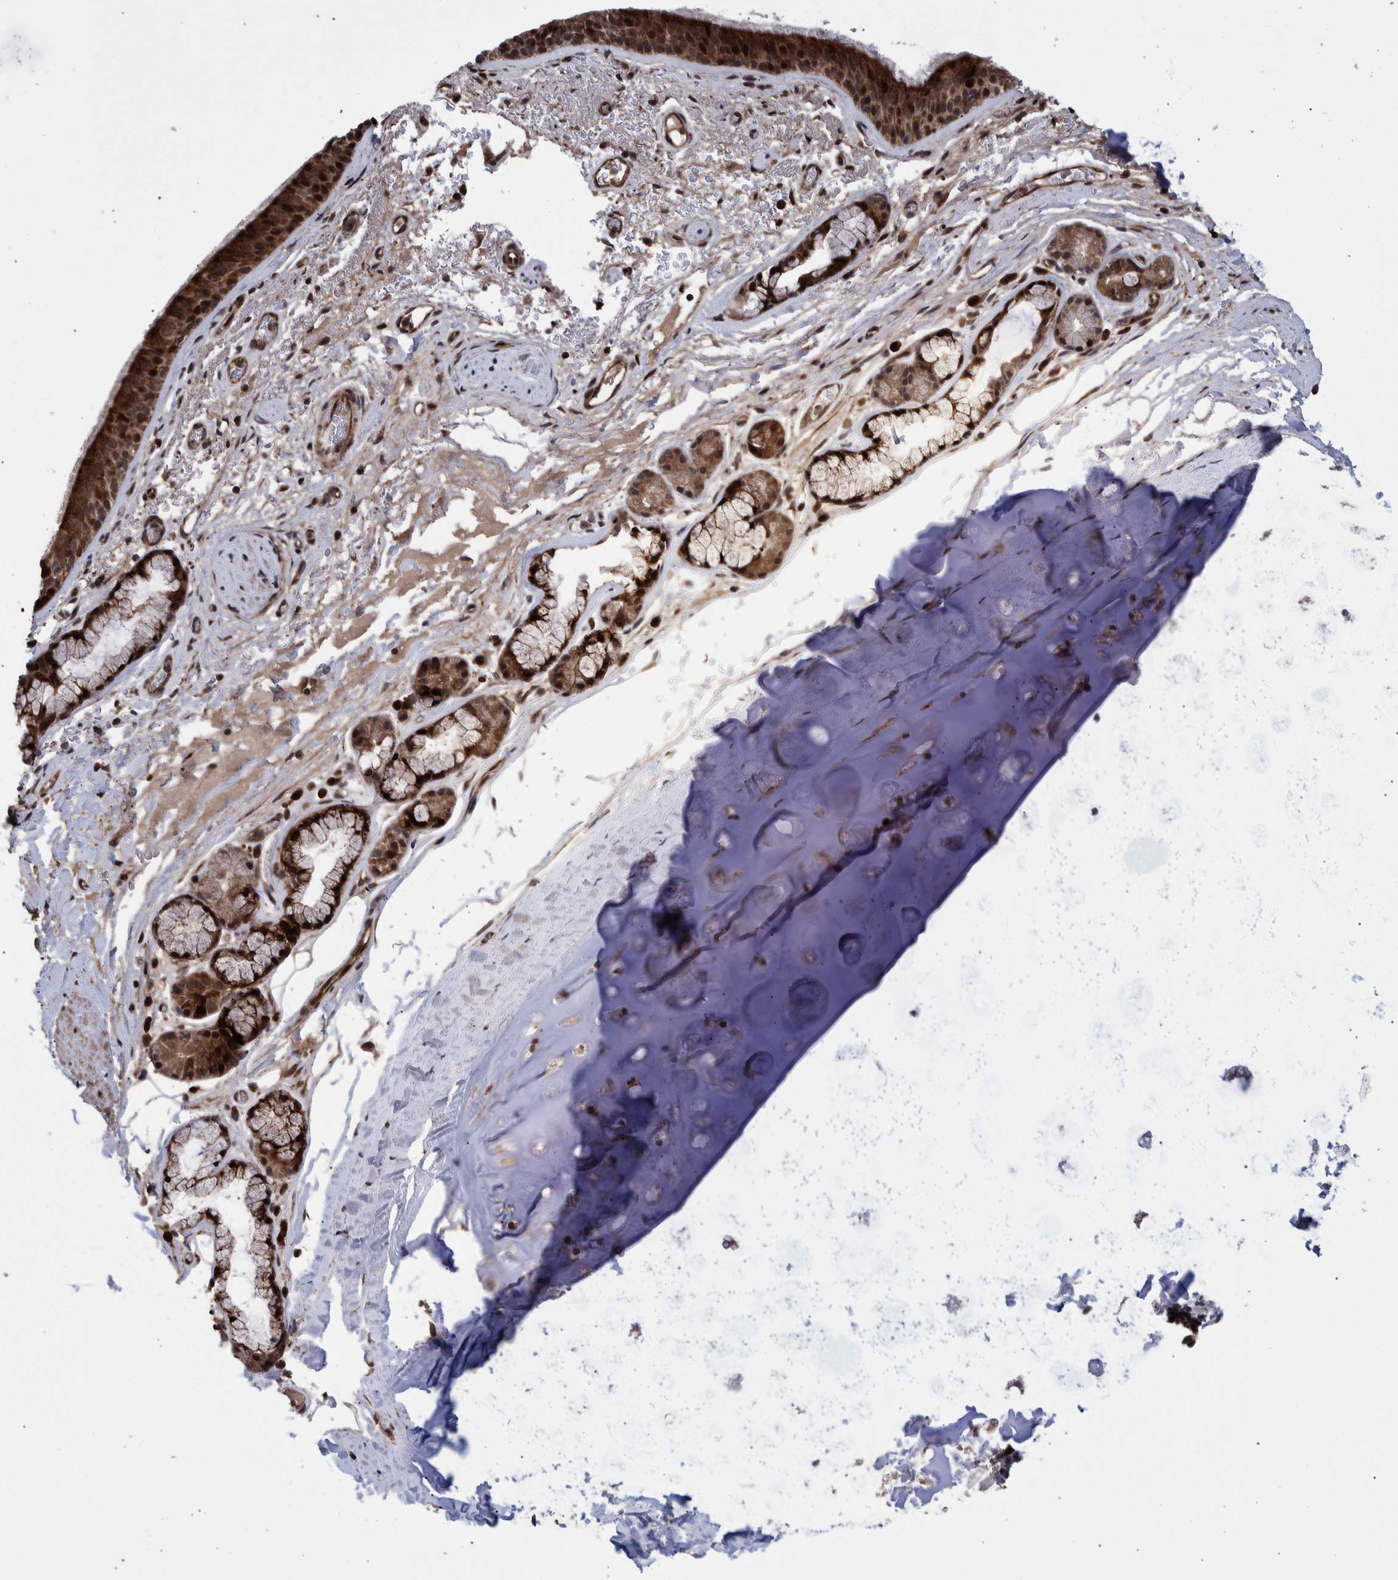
{"staining": {"intensity": "strong", "quantity": ">75%", "location": "cytoplasmic/membranous,nuclear"}, "tissue": "bronchus", "cell_type": "Respiratory epithelial cells", "image_type": "normal", "snomed": [{"axis": "morphology", "description": "Normal tissue, NOS"}, {"axis": "topography", "description": "Cartilage tissue"}], "caption": "About >75% of respiratory epithelial cells in benign human bronchus display strong cytoplasmic/membranous,nuclear protein expression as visualized by brown immunohistochemical staining.", "gene": "SHISA6", "patient": {"sex": "female", "age": 63}}